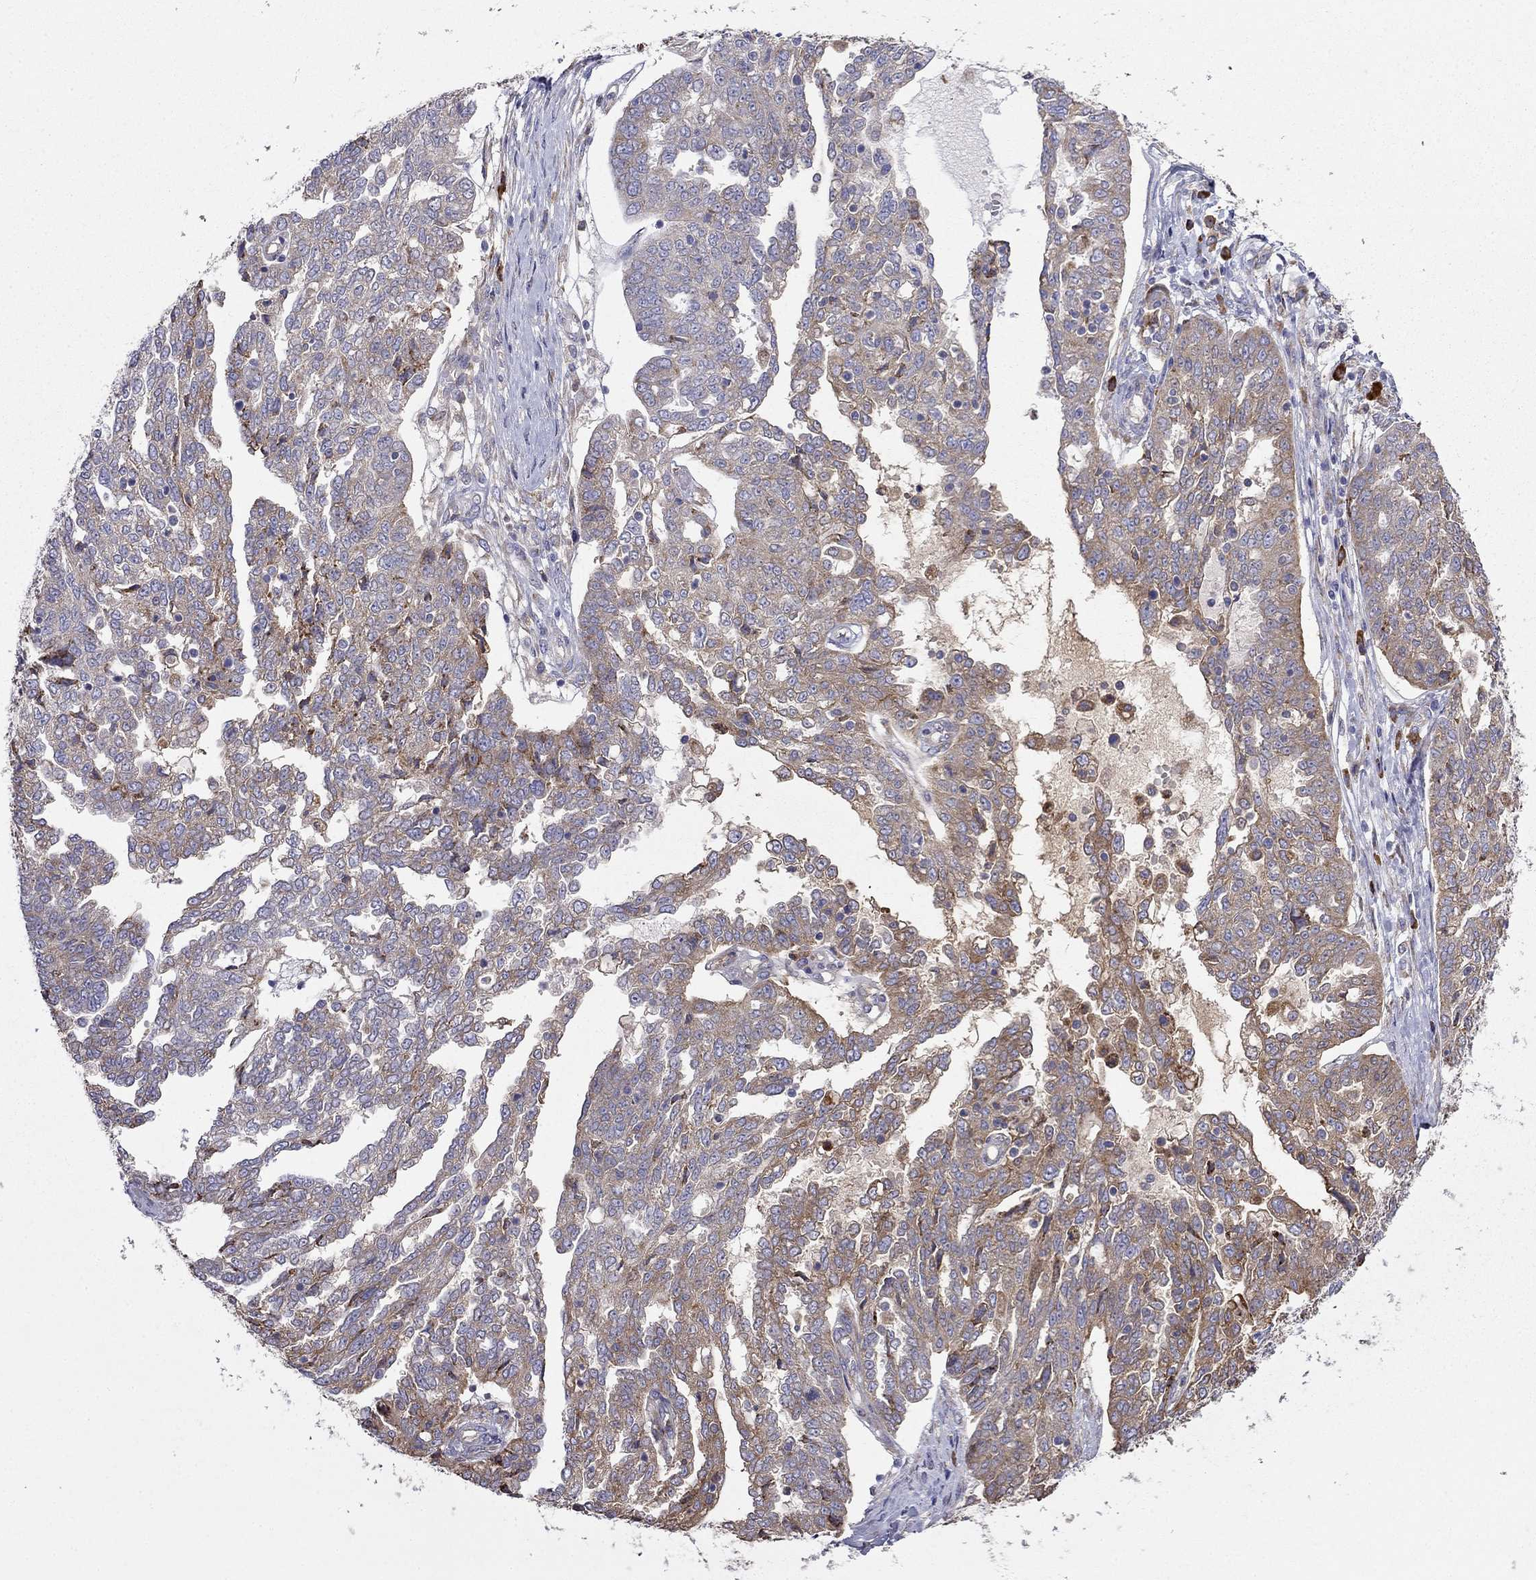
{"staining": {"intensity": "moderate", "quantity": ">75%", "location": "cytoplasmic/membranous"}, "tissue": "ovarian cancer", "cell_type": "Tumor cells", "image_type": "cancer", "snomed": [{"axis": "morphology", "description": "Cystadenocarcinoma, serous, NOS"}, {"axis": "topography", "description": "Ovary"}], "caption": "Immunohistochemistry photomicrograph of neoplastic tissue: human serous cystadenocarcinoma (ovarian) stained using IHC shows medium levels of moderate protein expression localized specifically in the cytoplasmic/membranous of tumor cells, appearing as a cytoplasmic/membranous brown color.", "gene": "LONRF2", "patient": {"sex": "female", "age": 67}}